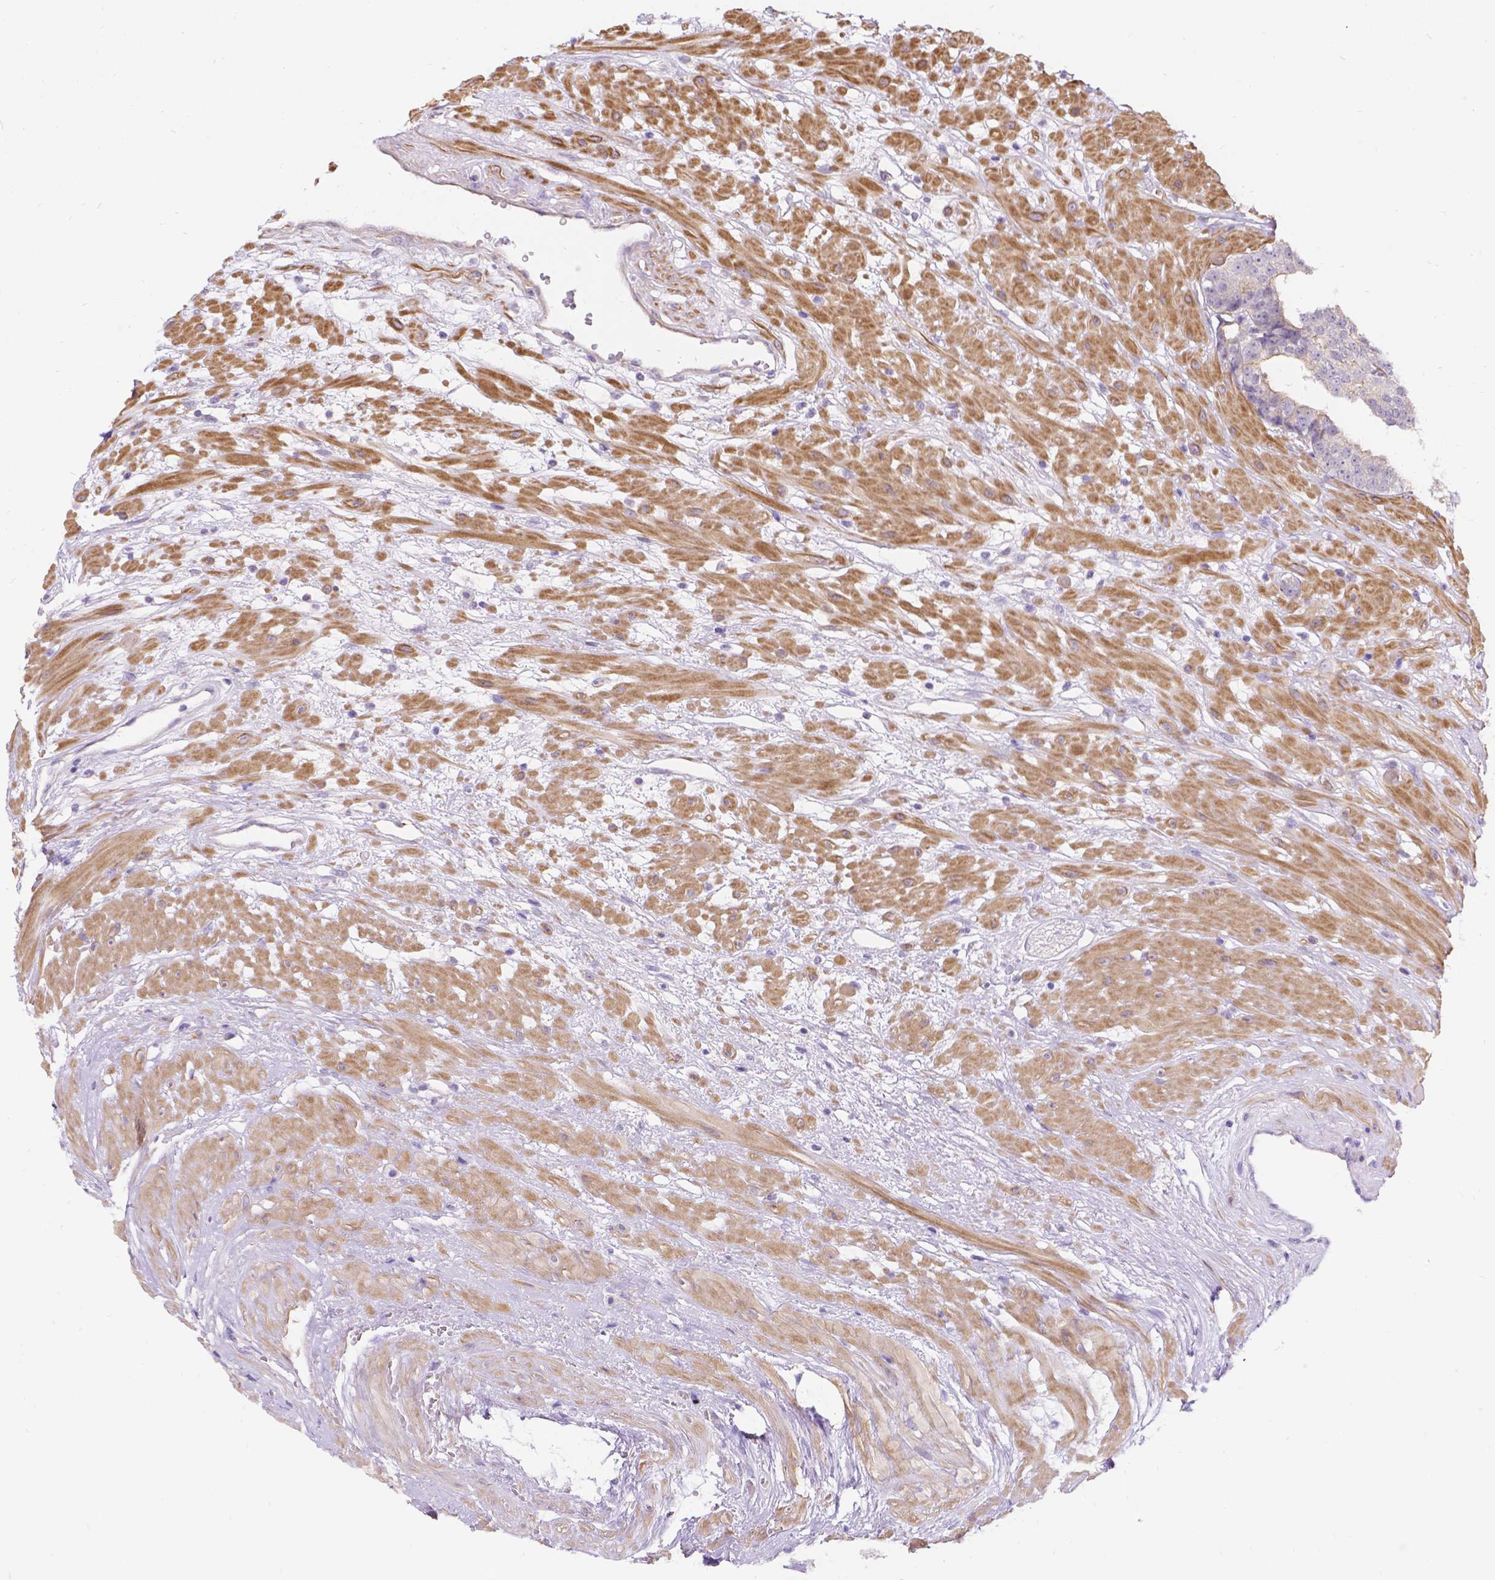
{"staining": {"intensity": "negative", "quantity": "none", "location": "none"}, "tissue": "prostate cancer", "cell_type": "Tumor cells", "image_type": "cancer", "snomed": [{"axis": "morphology", "description": "Adenocarcinoma, Low grade"}, {"axis": "topography", "description": "Prostate"}], "caption": "Immunohistochemical staining of low-grade adenocarcinoma (prostate) shows no significant staining in tumor cells.", "gene": "PALS1", "patient": {"sex": "male", "age": 60}}